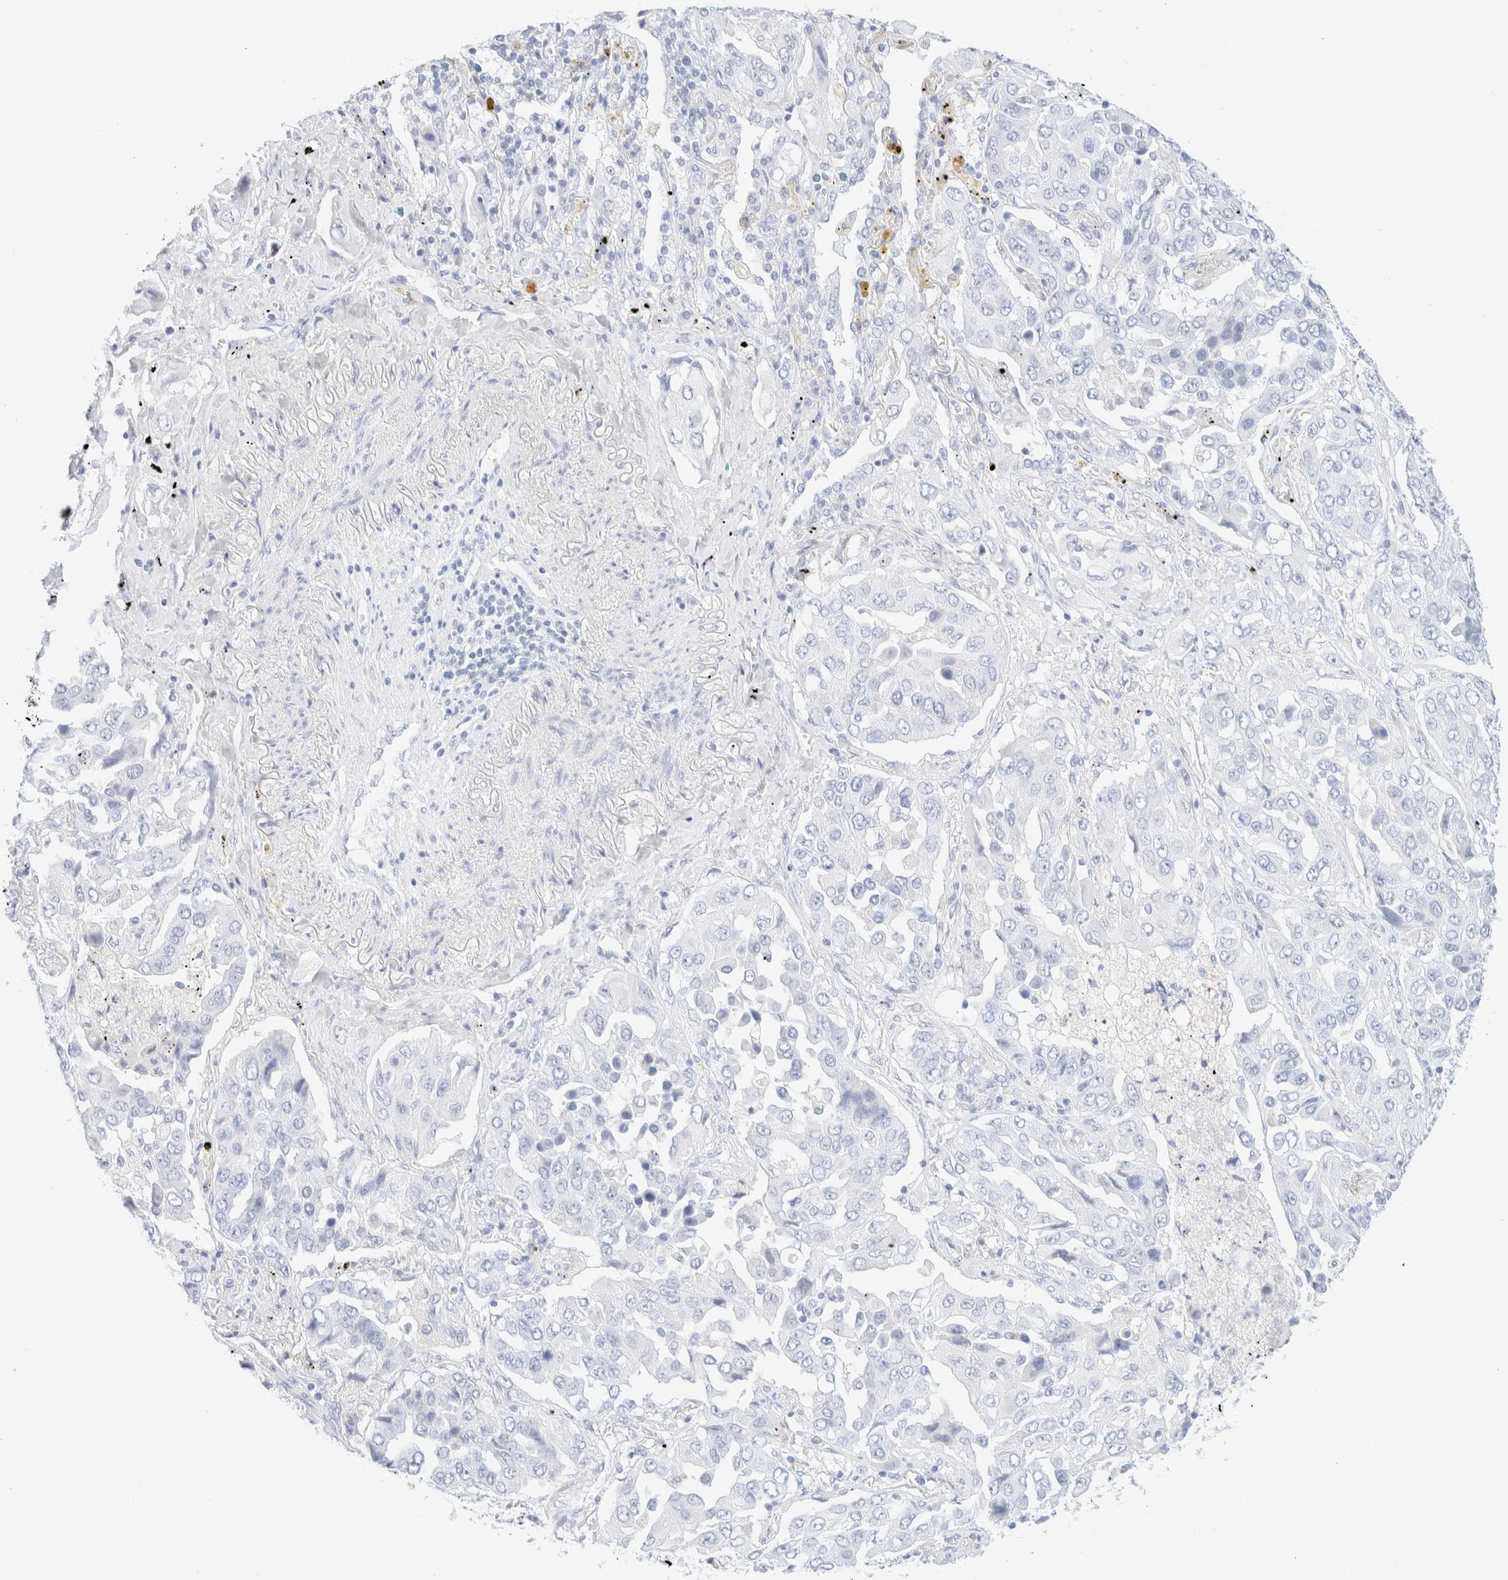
{"staining": {"intensity": "negative", "quantity": "none", "location": "none"}, "tissue": "lung cancer", "cell_type": "Tumor cells", "image_type": "cancer", "snomed": [{"axis": "morphology", "description": "Adenocarcinoma, NOS"}, {"axis": "topography", "description": "Lung"}], "caption": "High magnification brightfield microscopy of lung cancer (adenocarcinoma) stained with DAB (3,3'-diaminobenzidine) (brown) and counterstained with hematoxylin (blue): tumor cells show no significant staining.", "gene": "KRT15", "patient": {"sex": "female", "age": 65}}